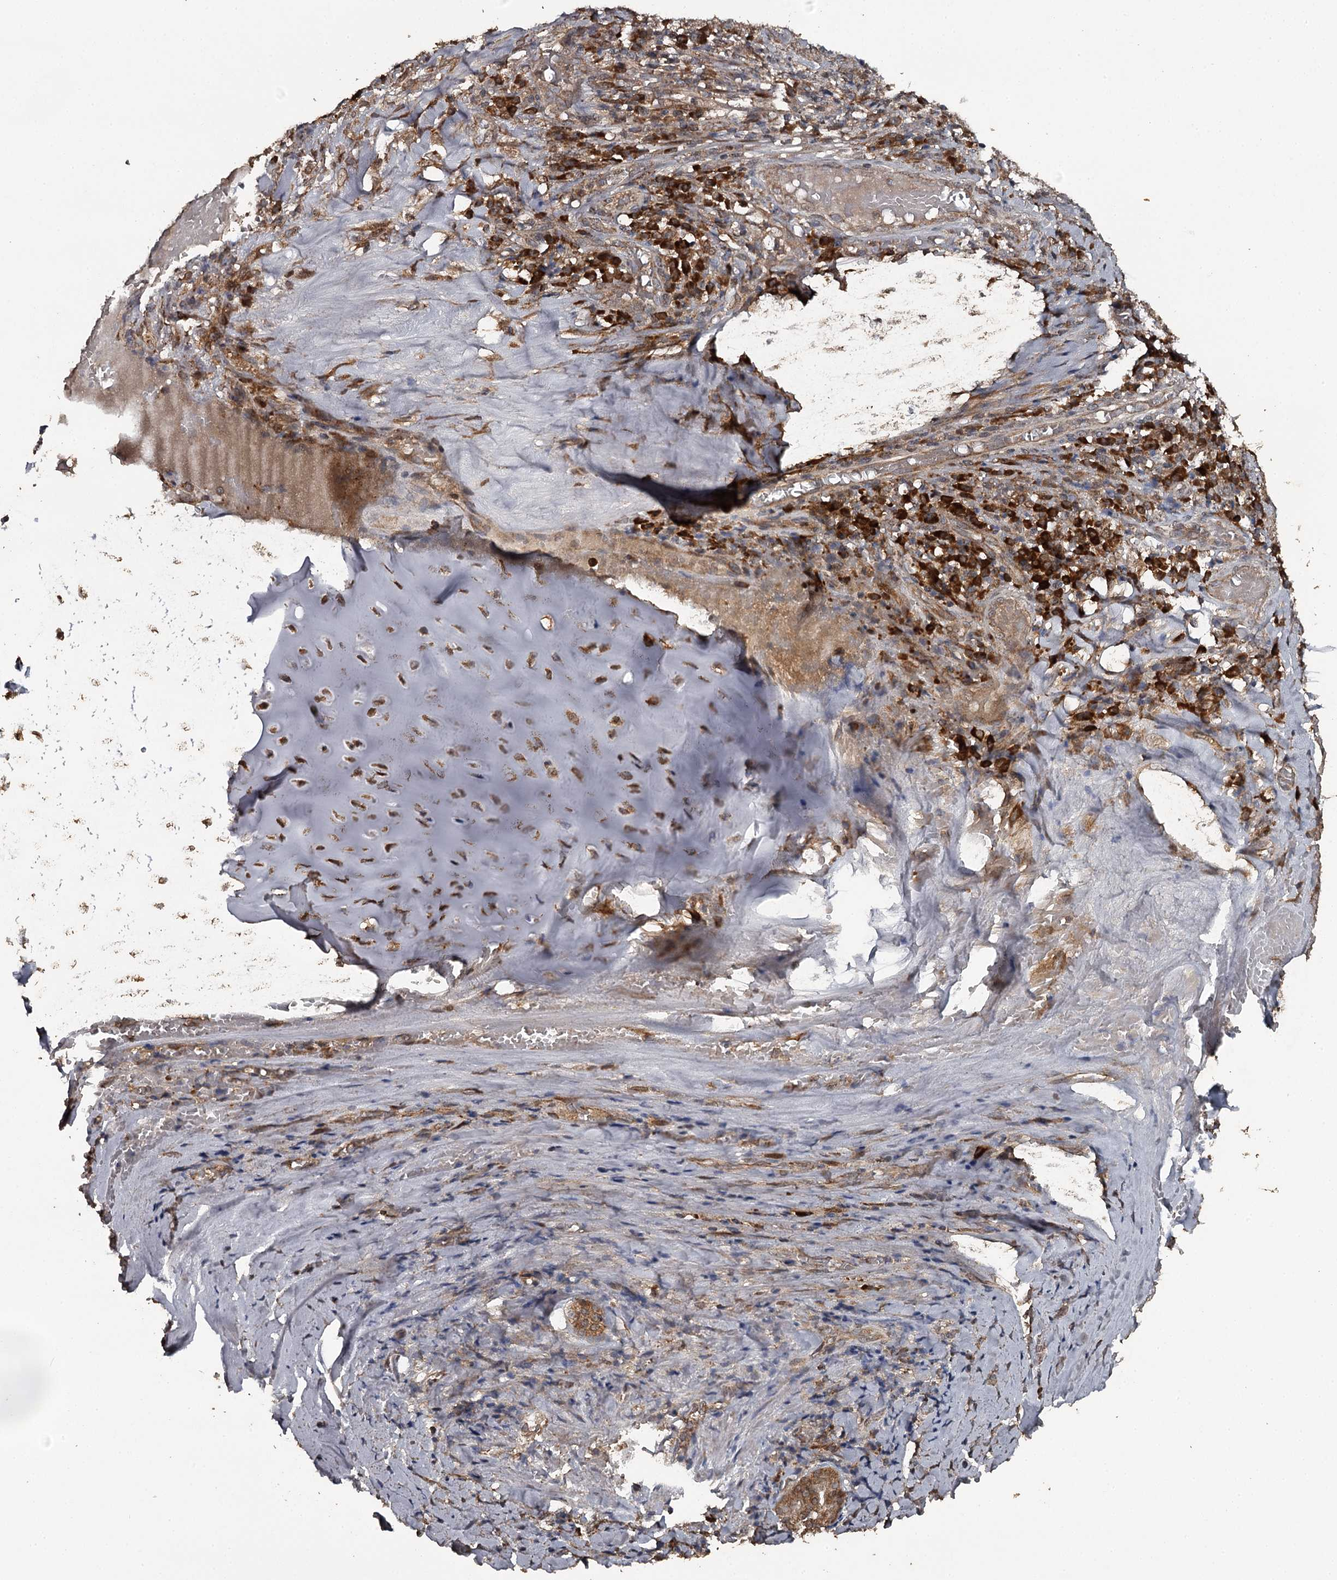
{"staining": {"intensity": "moderate", "quantity": ">75%", "location": "cytoplasmic/membranous"}, "tissue": "adipose tissue", "cell_type": "Adipocytes", "image_type": "normal", "snomed": [{"axis": "morphology", "description": "Normal tissue, NOS"}, {"axis": "morphology", "description": "Basal cell carcinoma"}, {"axis": "topography", "description": "Cartilage tissue"}, {"axis": "topography", "description": "Nasopharynx"}, {"axis": "topography", "description": "Oral tissue"}], "caption": "Immunohistochemistry (DAB) staining of unremarkable adipose tissue displays moderate cytoplasmic/membranous protein expression in approximately >75% of adipocytes.", "gene": "WIPI1", "patient": {"sex": "female", "age": 77}}